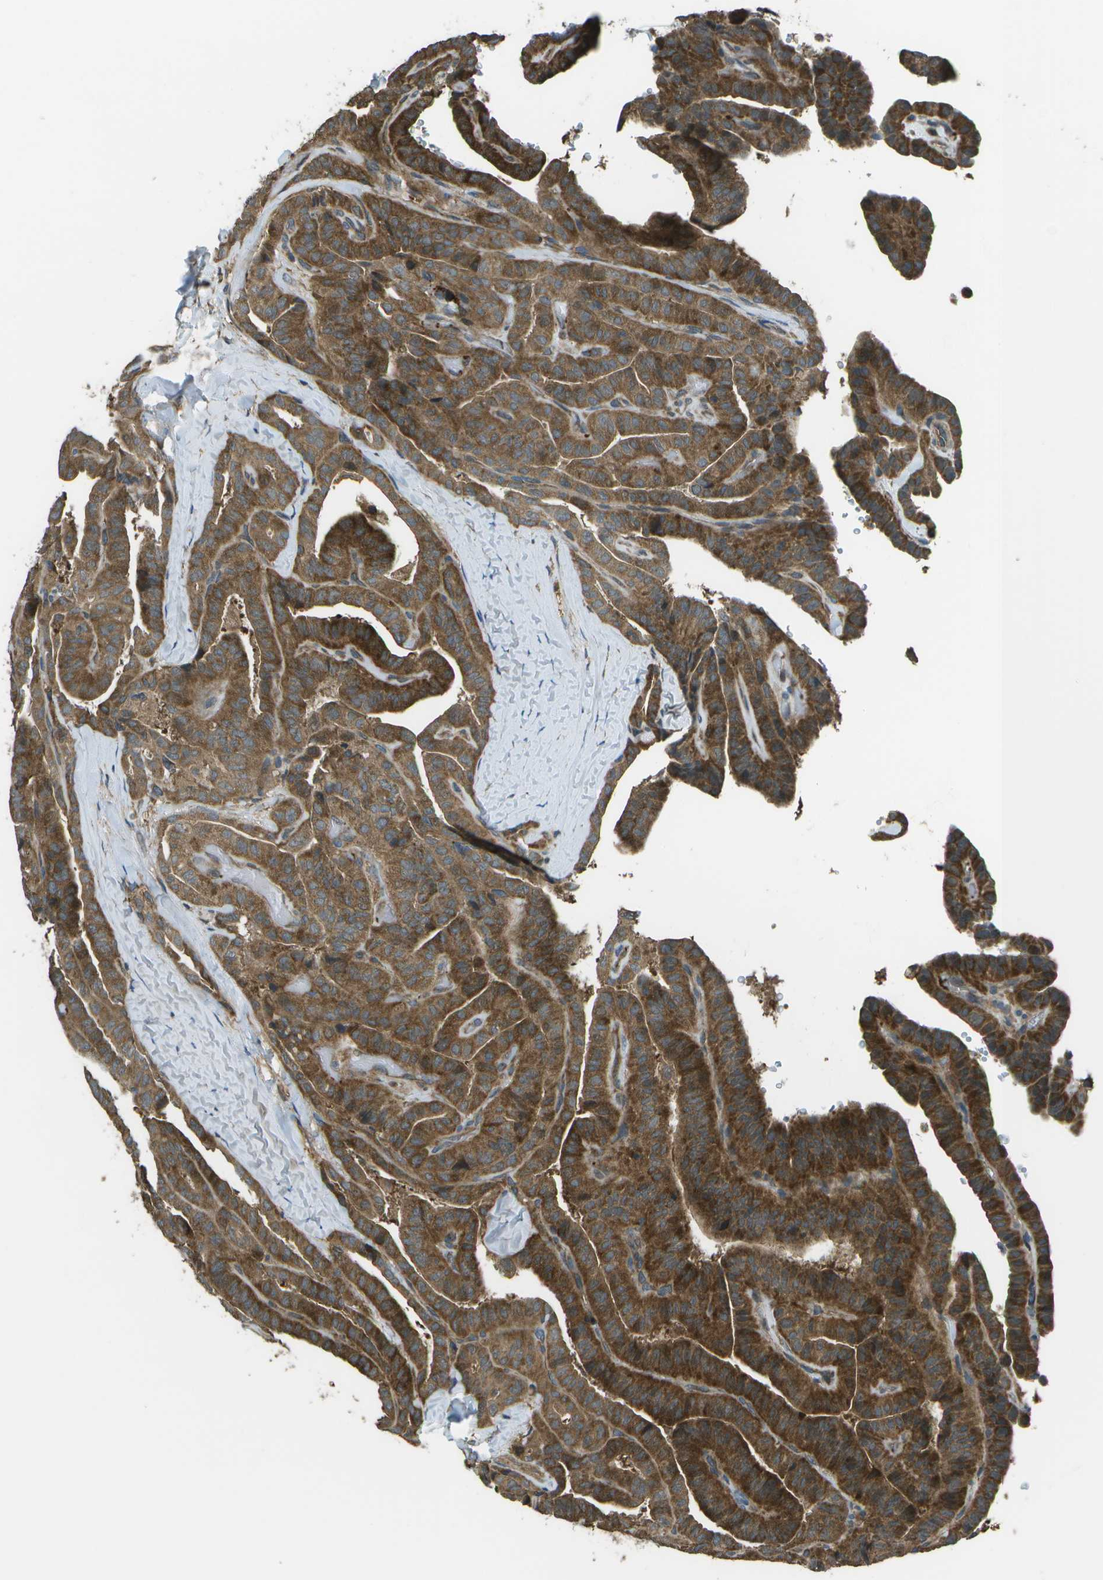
{"staining": {"intensity": "strong", "quantity": ">75%", "location": "cytoplasmic/membranous"}, "tissue": "thyroid cancer", "cell_type": "Tumor cells", "image_type": "cancer", "snomed": [{"axis": "morphology", "description": "Papillary adenocarcinoma, NOS"}, {"axis": "topography", "description": "Thyroid gland"}], "caption": "Immunohistochemical staining of human thyroid cancer (papillary adenocarcinoma) shows strong cytoplasmic/membranous protein positivity in about >75% of tumor cells.", "gene": "PLPBP", "patient": {"sex": "male", "age": 77}}